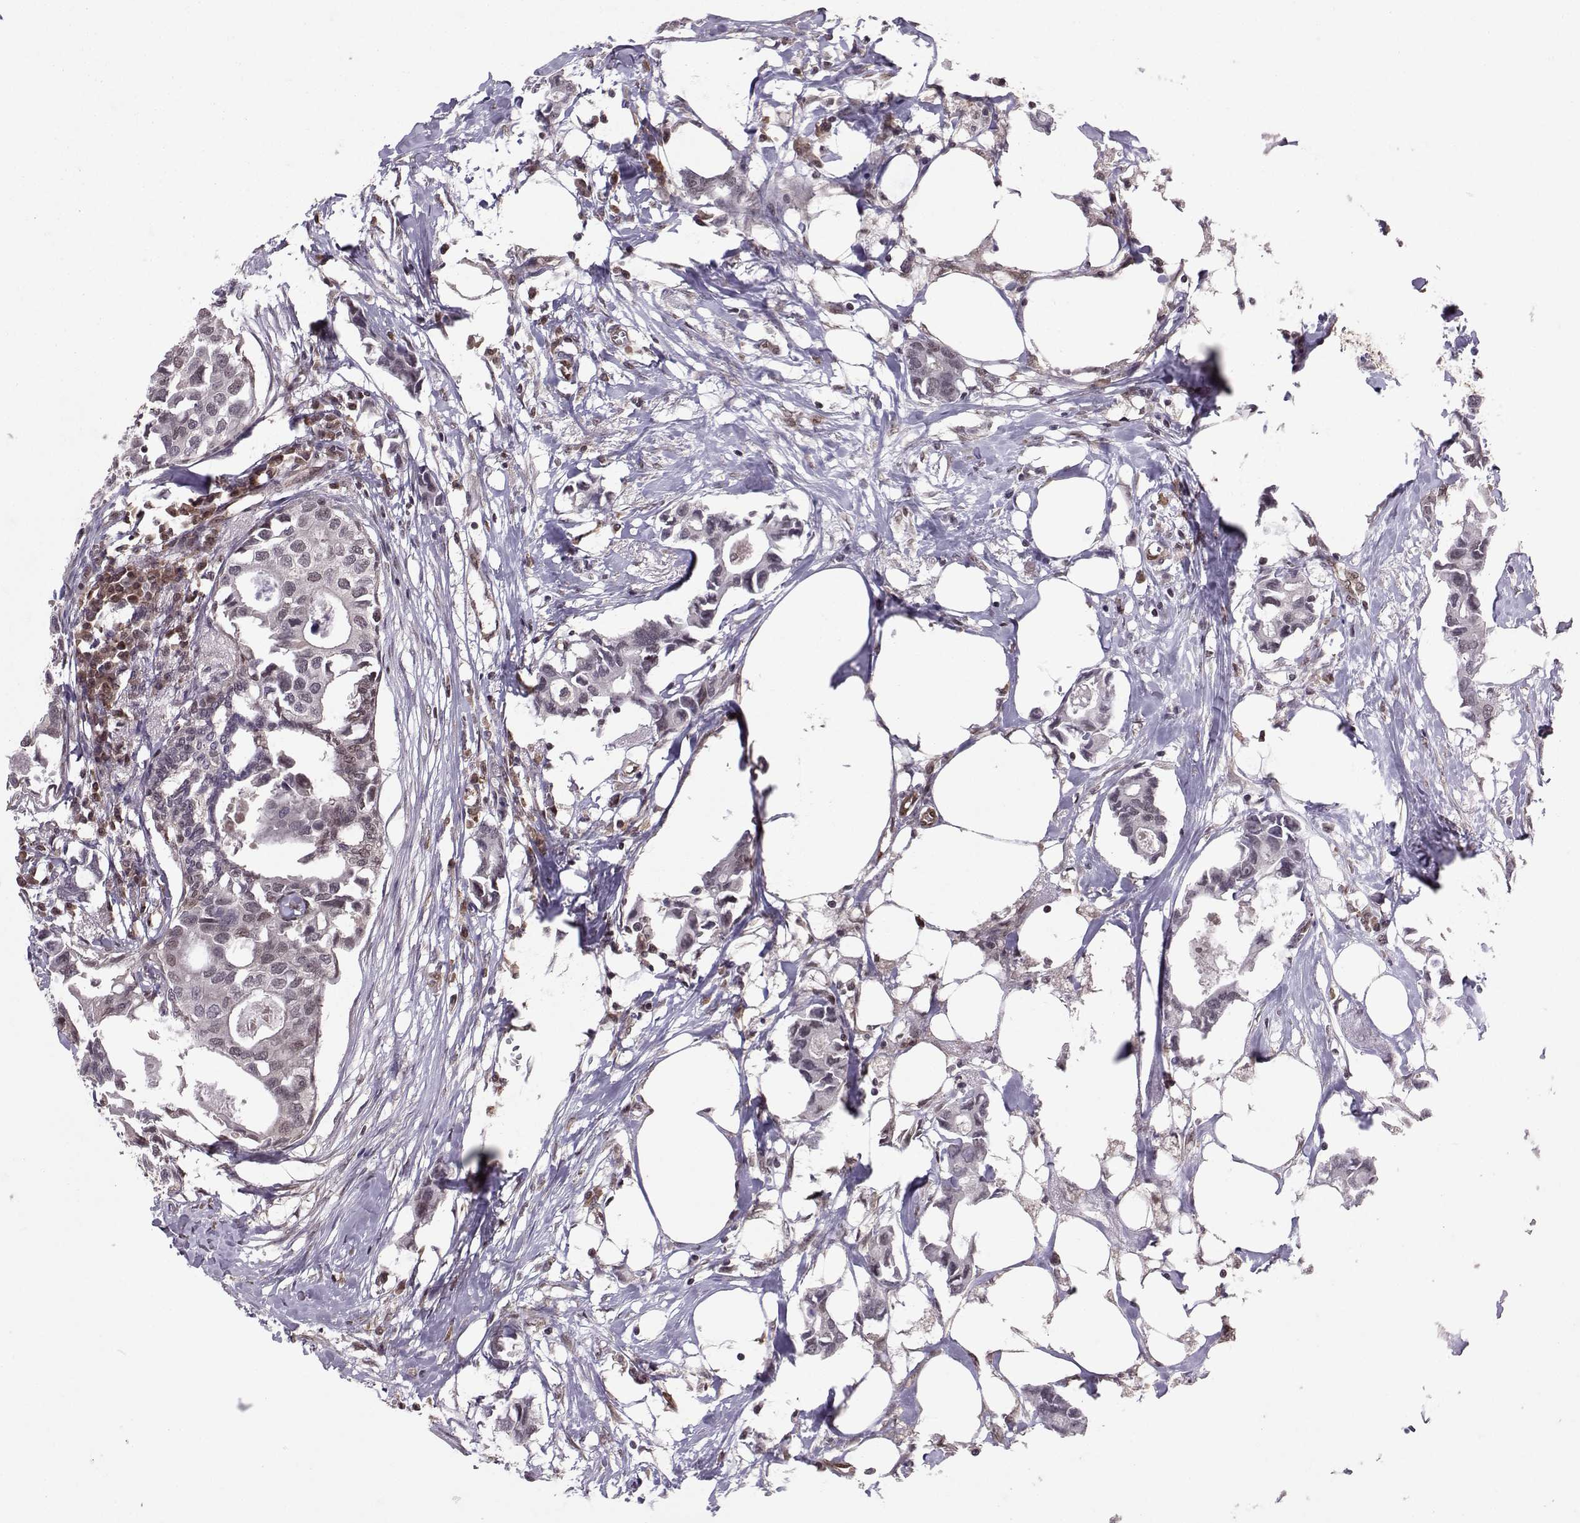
{"staining": {"intensity": "negative", "quantity": "none", "location": "none"}, "tissue": "breast cancer", "cell_type": "Tumor cells", "image_type": "cancer", "snomed": [{"axis": "morphology", "description": "Duct carcinoma"}, {"axis": "topography", "description": "Breast"}], "caption": "Immunohistochemistry micrograph of human breast cancer stained for a protein (brown), which demonstrates no staining in tumor cells.", "gene": "PPP2R2A", "patient": {"sex": "female", "age": 83}}